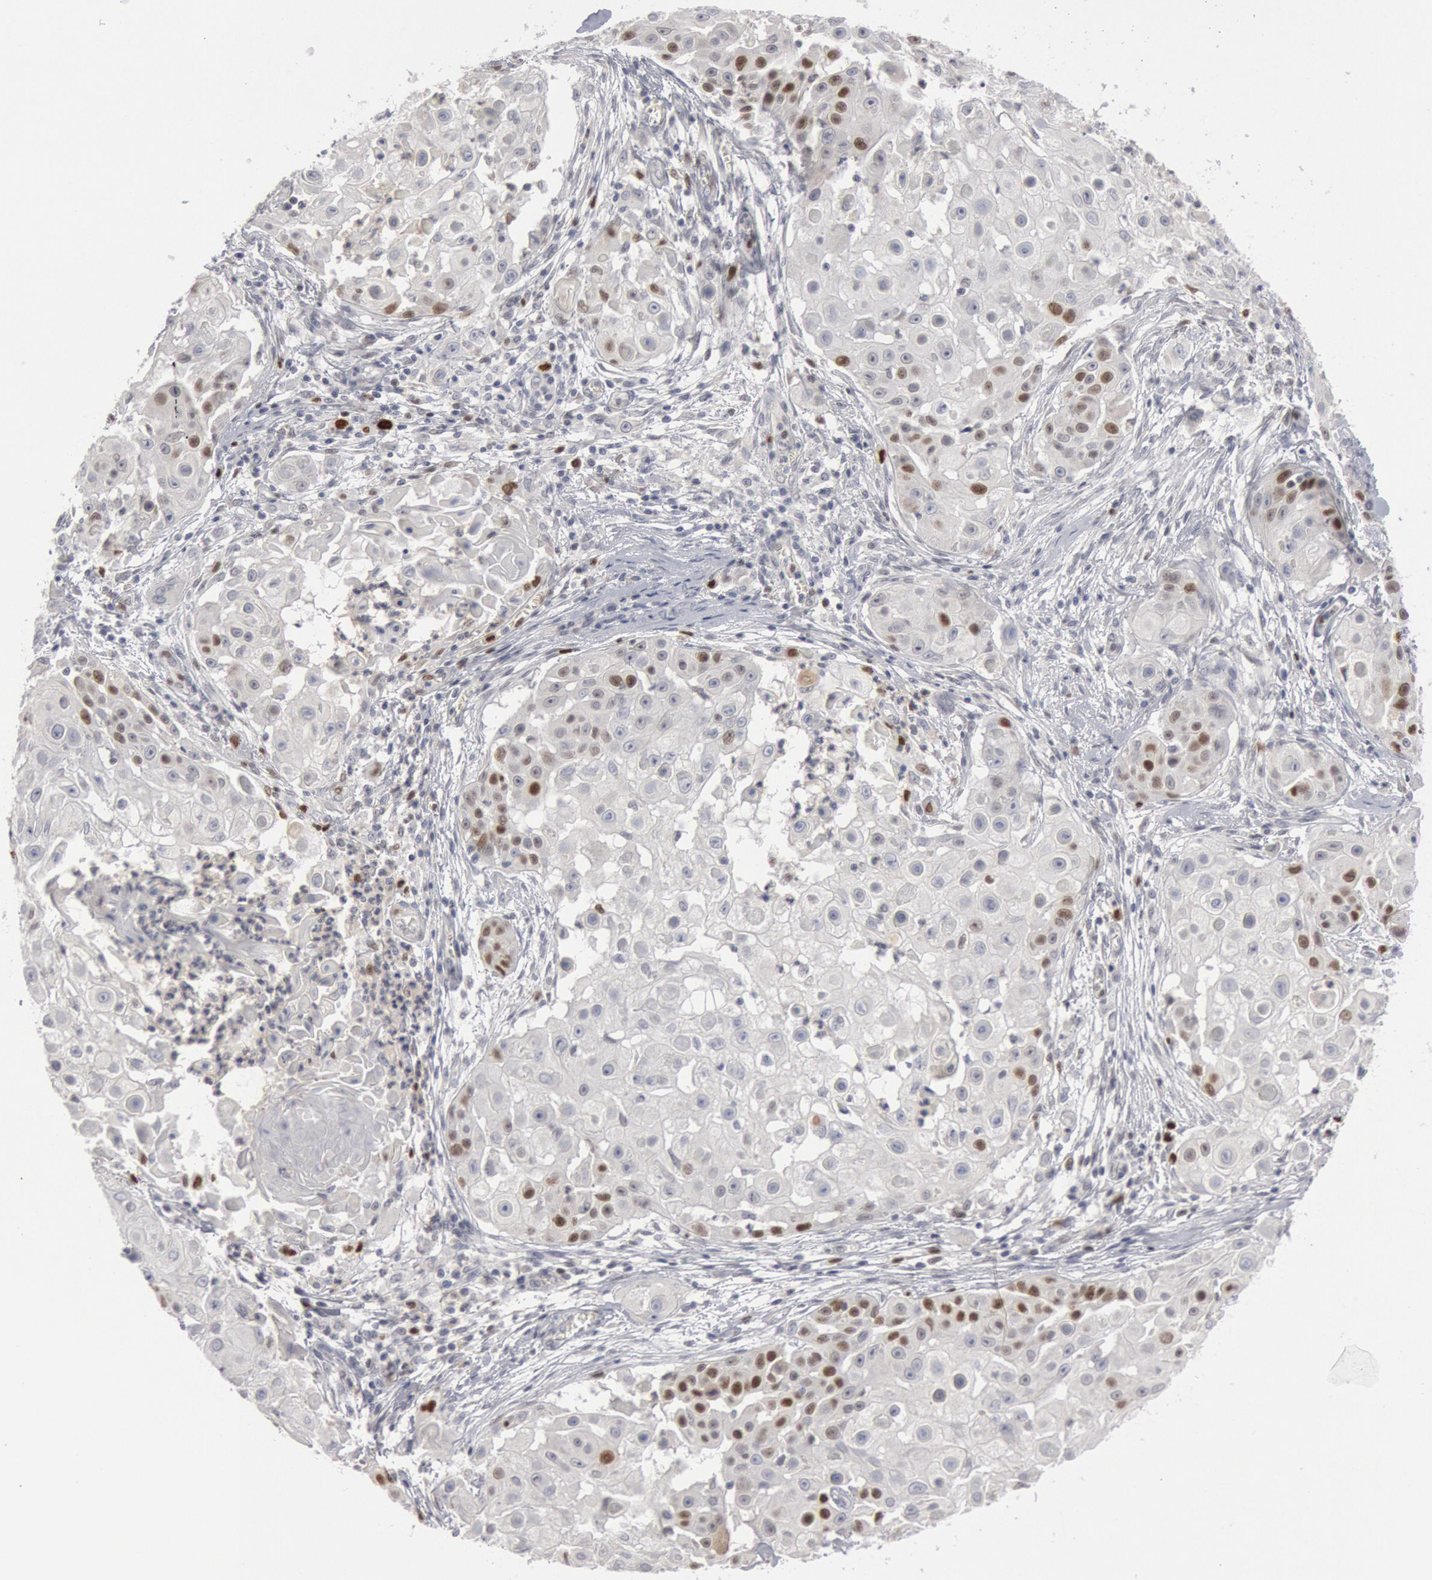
{"staining": {"intensity": "moderate", "quantity": "25%-75%", "location": "nuclear"}, "tissue": "skin cancer", "cell_type": "Tumor cells", "image_type": "cancer", "snomed": [{"axis": "morphology", "description": "Squamous cell carcinoma, NOS"}, {"axis": "topography", "description": "Skin"}], "caption": "Skin cancer (squamous cell carcinoma) tissue exhibits moderate nuclear expression in about 25%-75% of tumor cells Immunohistochemistry stains the protein of interest in brown and the nuclei are stained blue.", "gene": "WDHD1", "patient": {"sex": "female", "age": 57}}